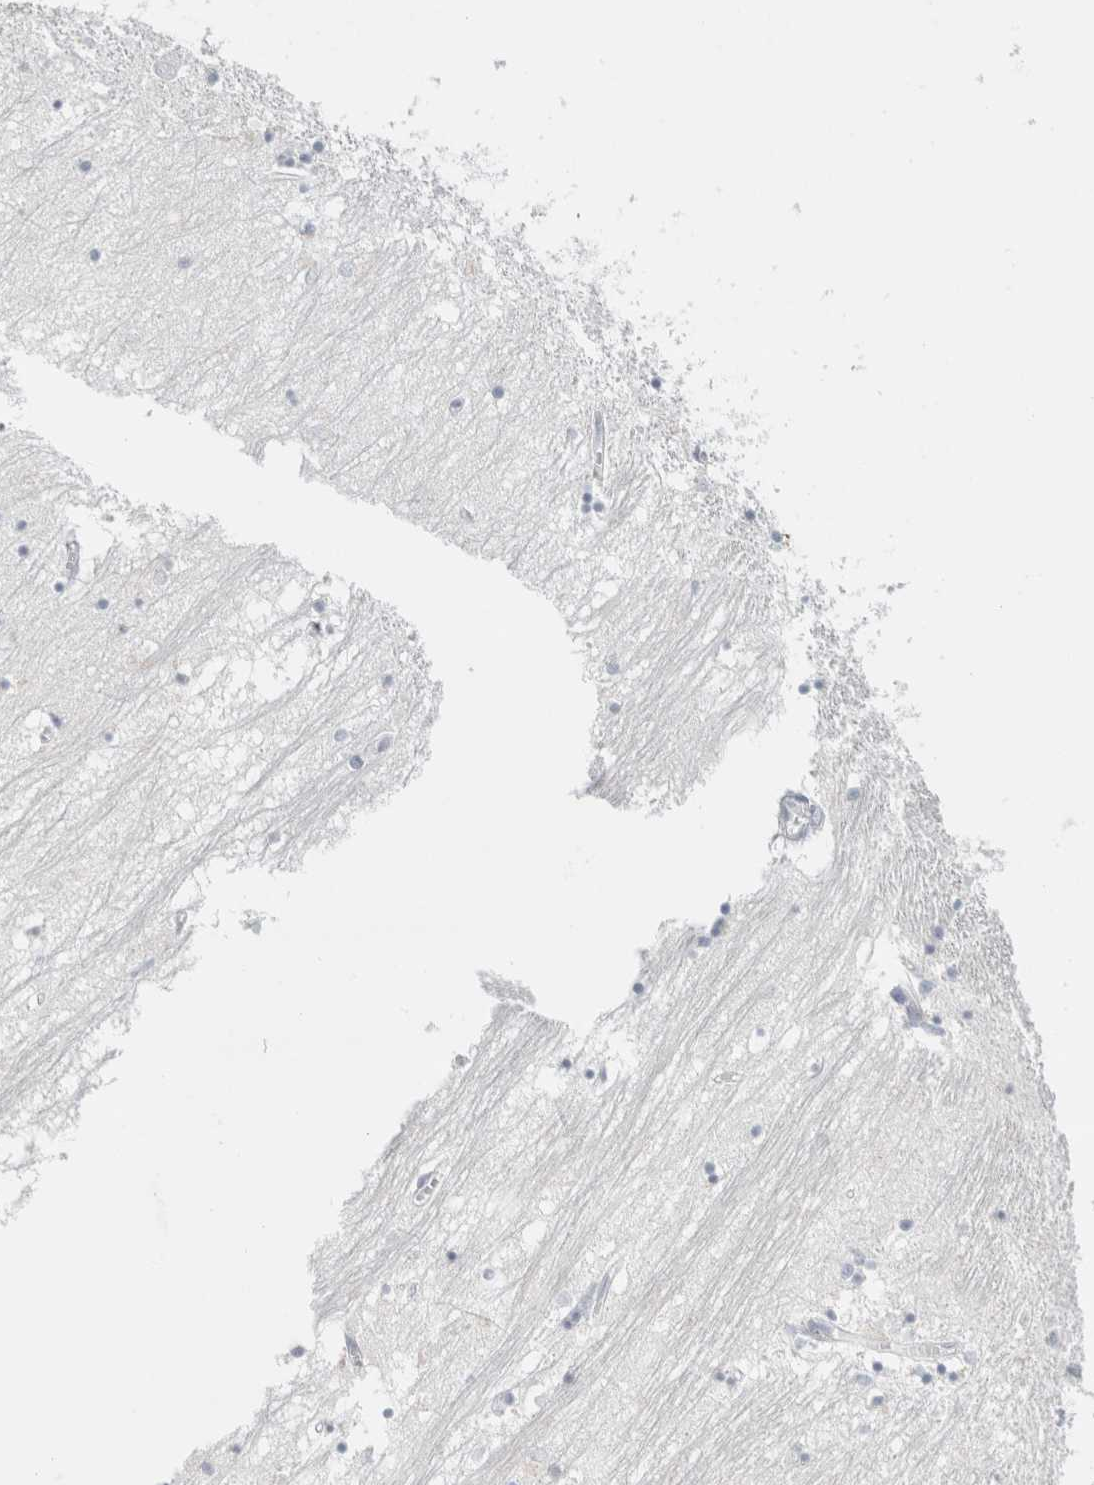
{"staining": {"intensity": "negative", "quantity": "none", "location": "none"}, "tissue": "hippocampus", "cell_type": "Glial cells", "image_type": "normal", "snomed": [{"axis": "morphology", "description": "Normal tissue, NOS"}, {"axis": "topography", "description": "Hippocampus"}], "caption": "Protein analysis of unremarkable hippocampus reveals no significant expression in glial cells.", "gene": "IL6", "patient": {"sex": "male", "age": 70}}